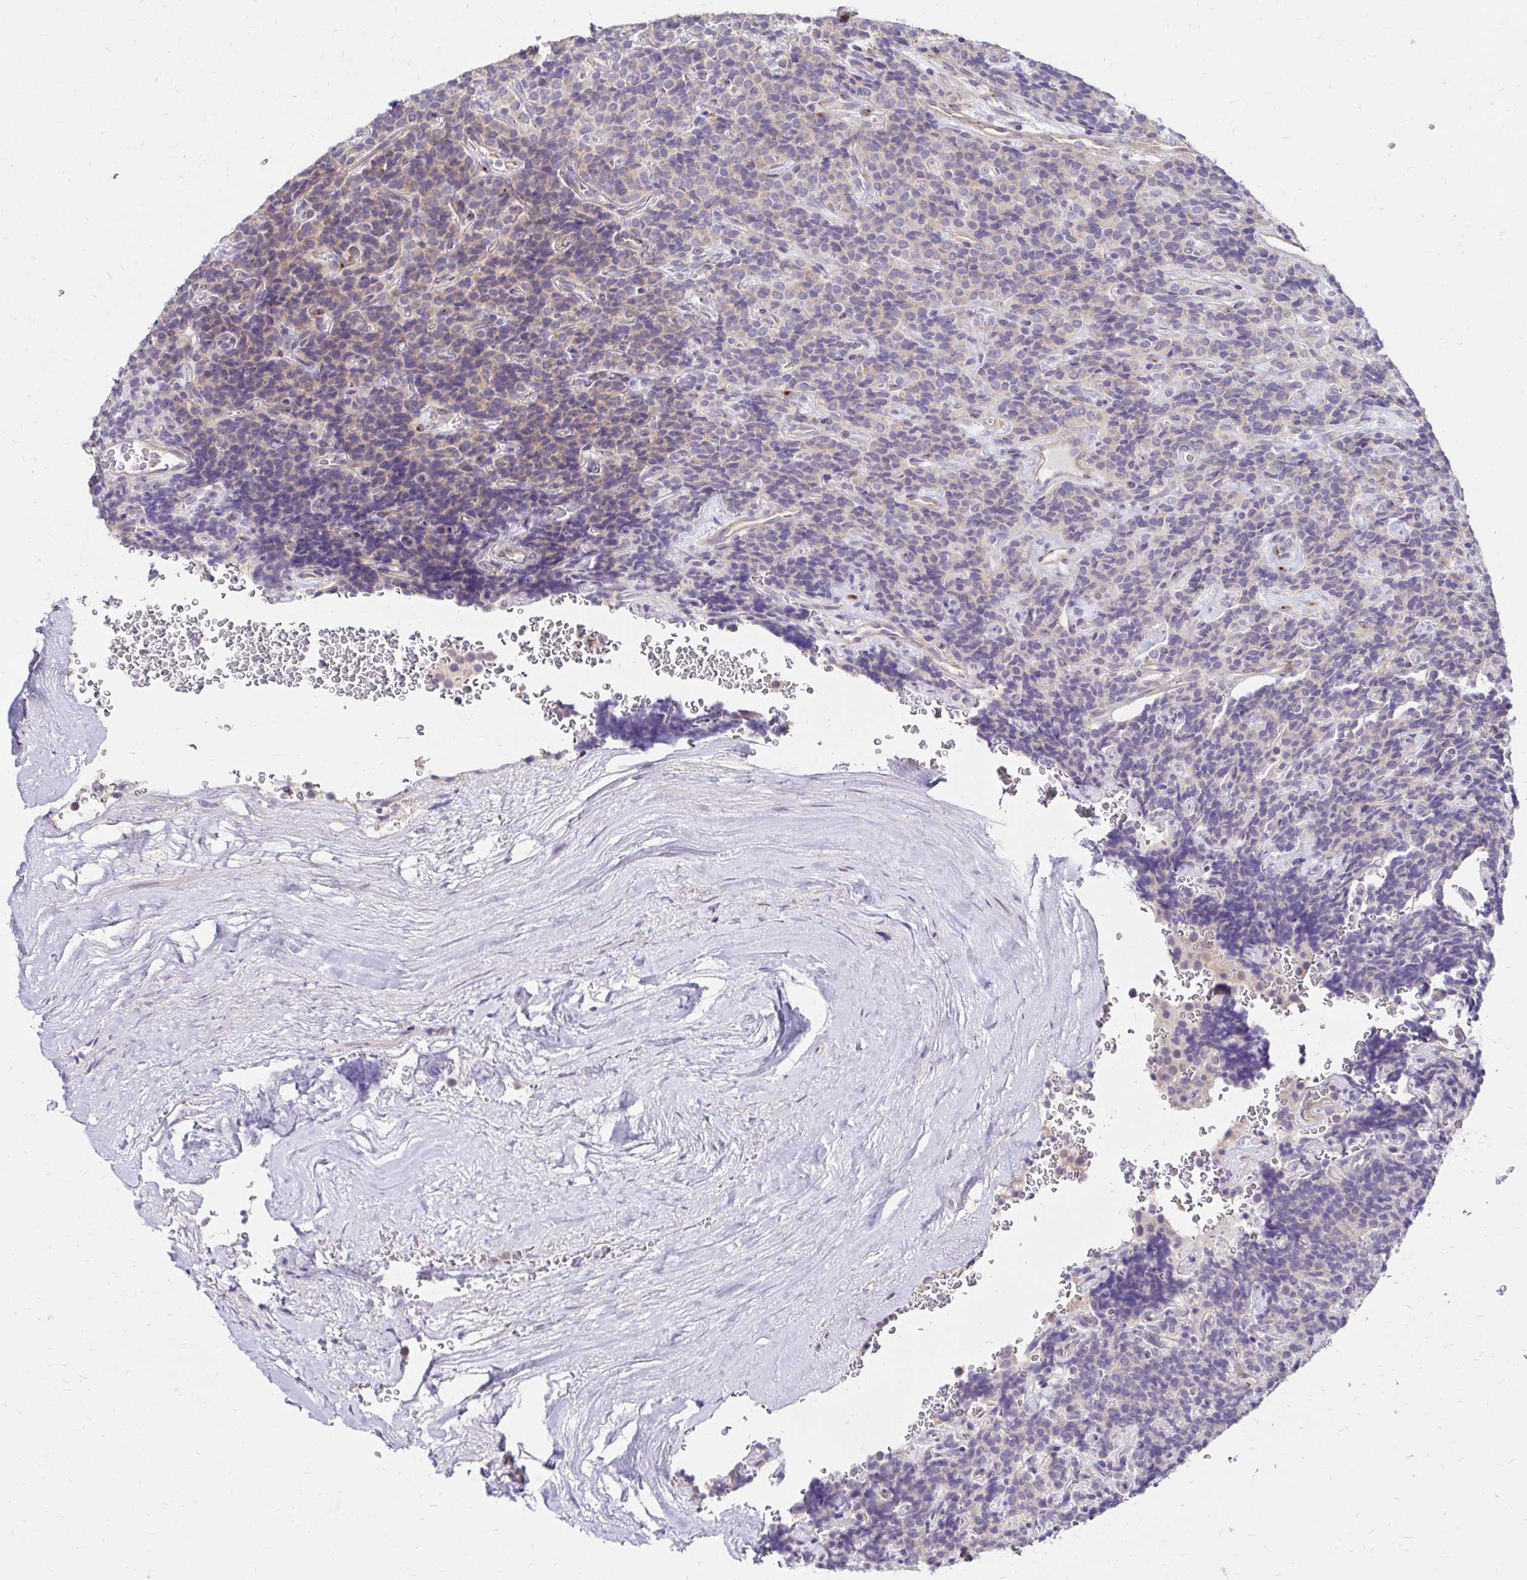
{"staining": {"intensity": "weak", "quantity": "<25%", "location": "cytoplasmic/membranous"}, "tissue": "carcinoid", "cell_type": "Tumor cells", "image_type": "cancer", "snomed": [{"axis": "morphology", "description": "Carcinoid, malignant, NOS"}, {"axis": "topography", "description": "Pancreas"}], "caption": "This image is of carcinoid (malignant) stained with immunohistochemistry to label a protein in brown with the nuclei are counter-stained blue. There is no staining in tumor cells. (DAB immunohistochemistry (IHC), high magnification).", "gene": "PRIMA1", "patient": {"sex": "male", "age": 36}}